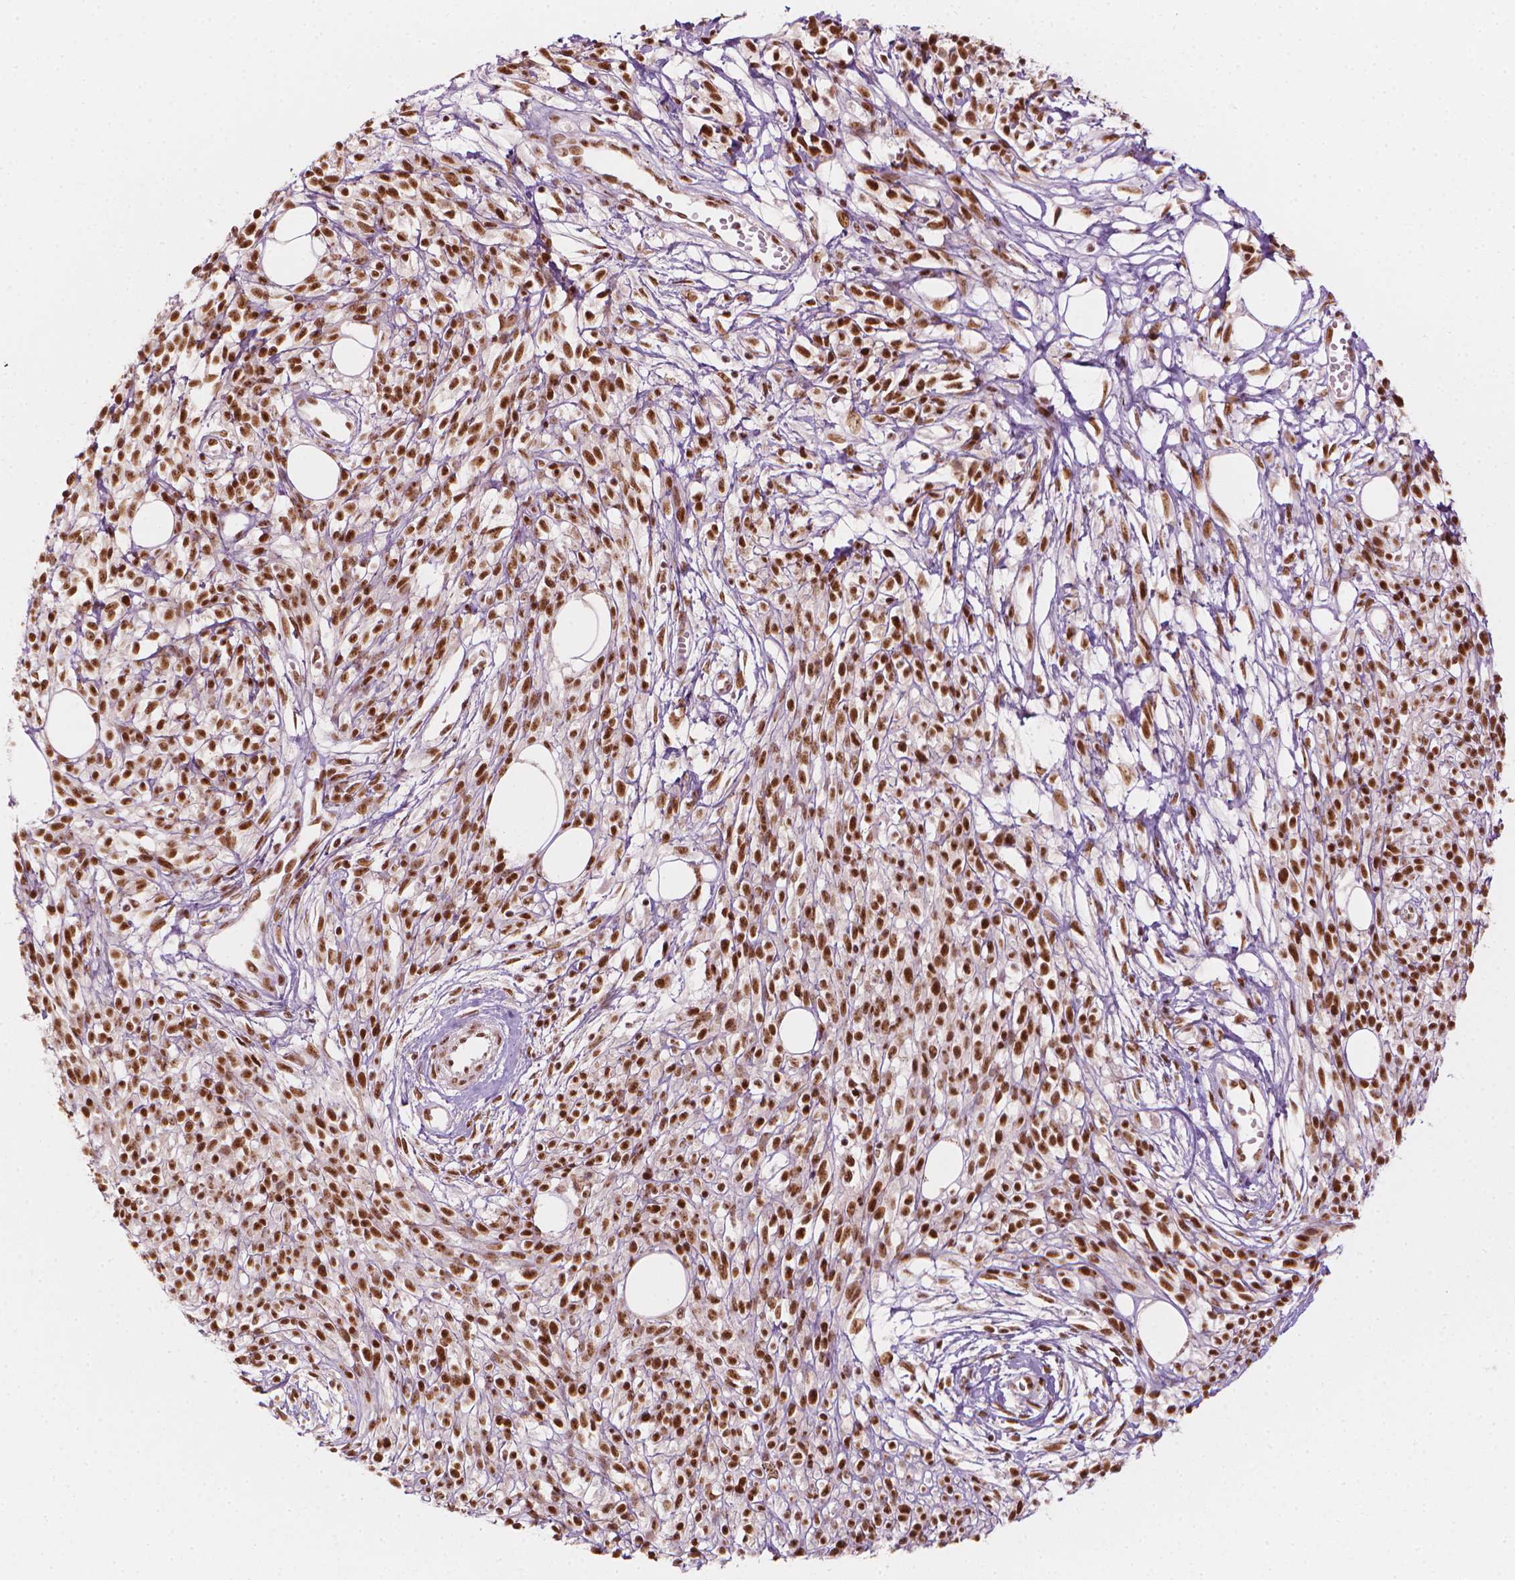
{"staining": {"intensity": "strong", "quantity": ">75%", "location": "nuclear"}, "tissue": "melanoma", "cell_type": "Tumor cells", "image_type": "cancer", "snomed": [{"axis": "morphology", "description": "Malignant melanoma, NOS"}, {"axis": "topography", "description": "Skin"}, {"axis": "topography", "description": "Skin of trunk"}], "caption": "A high amount of strong nuclear staining is seen in approximately >75% of tumor cells in melanoma tissue. (Stains: DAB (3,3'-diaminobenzidine) in brown, nuclei in blue, Microscopy: brightfield microscopy at high magnification).", "gene": "ELF2", "patient": {"sex": "male", "age": 74}}